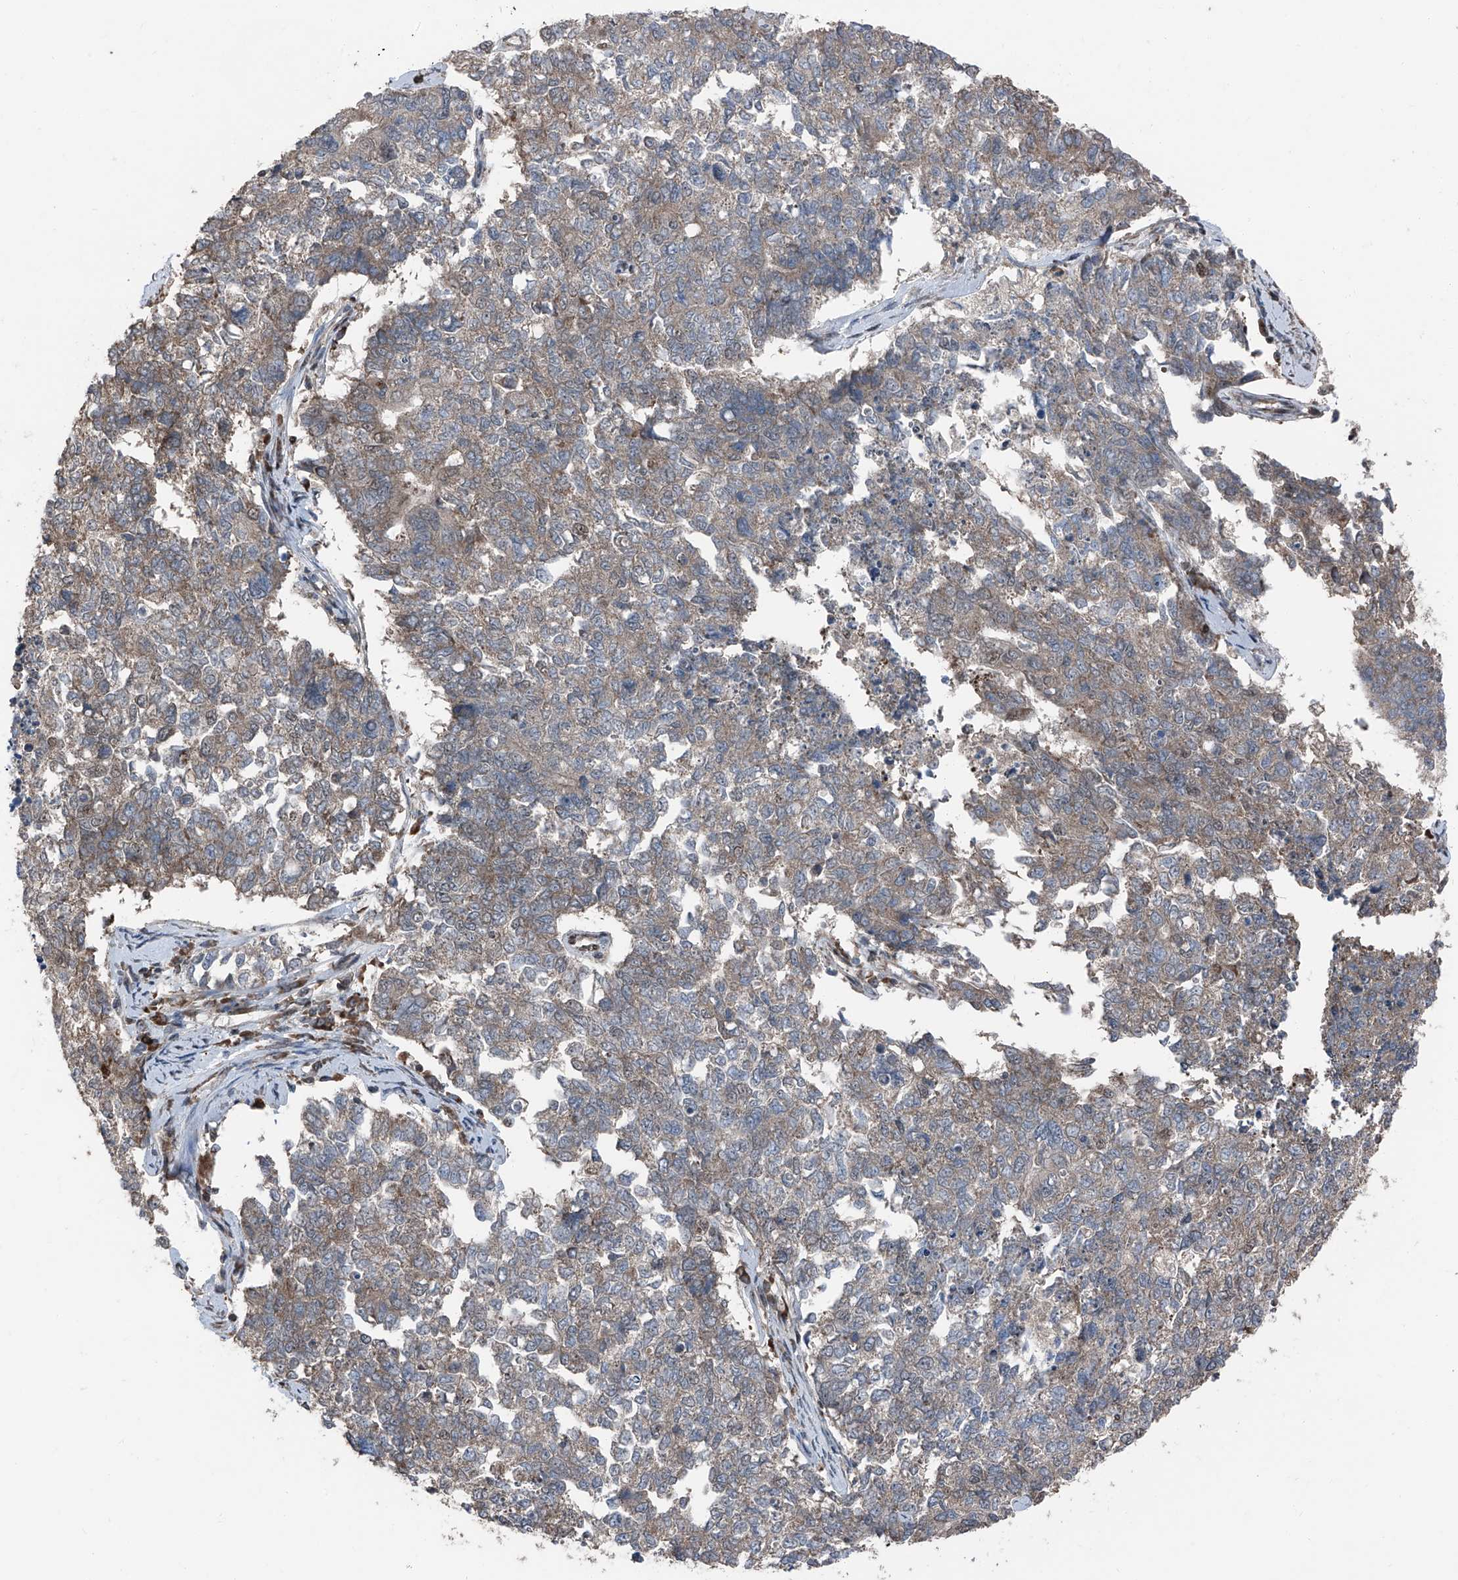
{"staining": {"intensity": "weak", "quantity": "25%-75%", "location": "cytoplasmic/membranous"}, "tissue": "cervical cancer", "cell_type": "Tumor cells", "image_type": "cancer", "snomed": [{"axis": "morphology", "description": "Squamous cell carcinoma, NOS"}, {"axis": "topography", "description": "Cervix"}], "caption": "Brown immunohistochemical staining in human cervical squamous cell carcinoma exhibits weak cytoplasmic/membranous staining in approximately 25%-75% of tumor cells.", "gene": "FKBP5", "patient": {"sex": "female", "age": 63}}